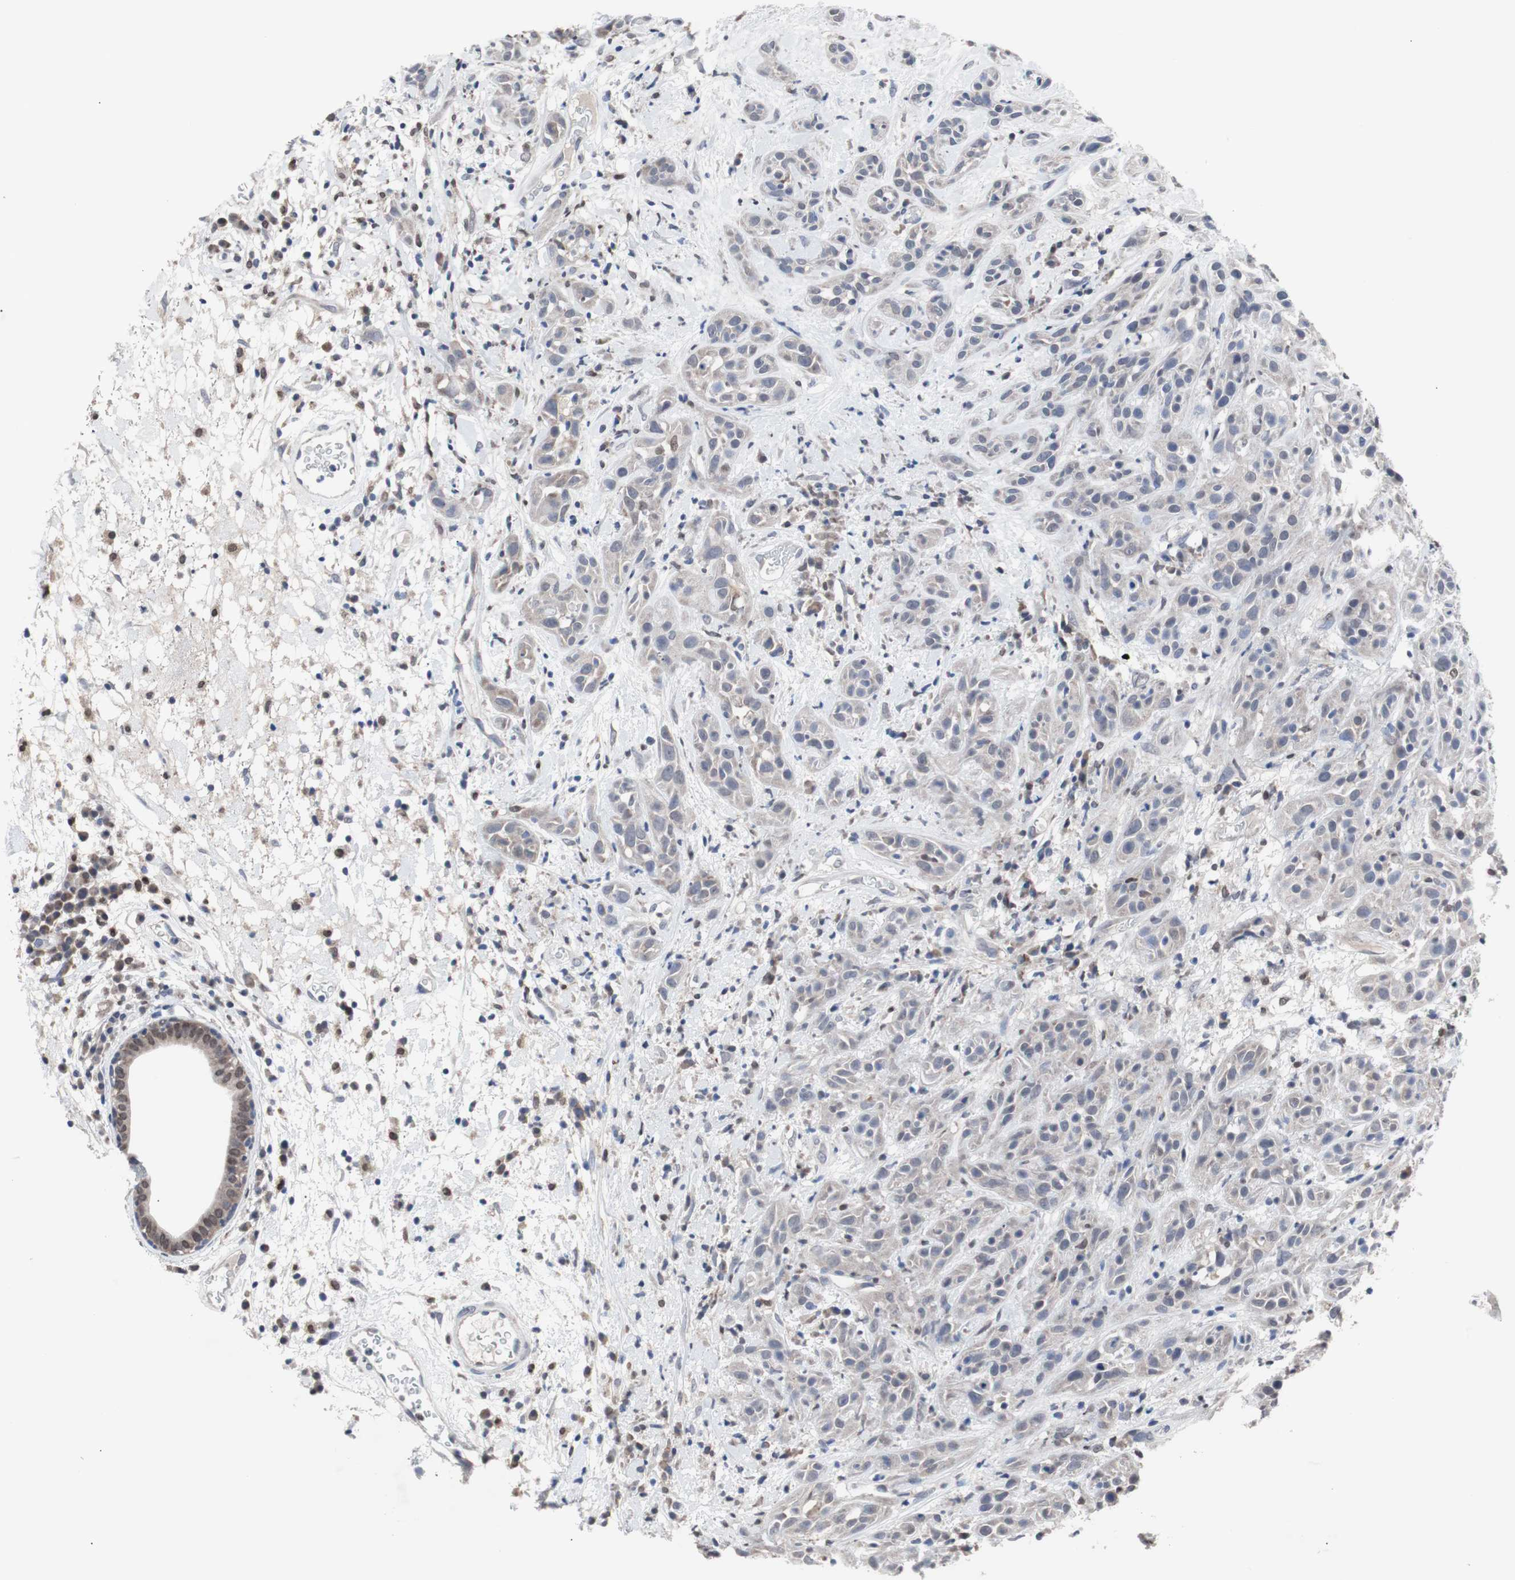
{"staining": {"intensity": "negative", "quantity": "none", "location": "none"}, "tissue": "head and neck cancer", "cell_type": "Tumor cells", "image_type": "cancer", "snomed": [{"axis": "morphology", "description": "Squamous cell carcinoma, NOS"}, {"axis": "topography", "description": "Head-Neck"}], "caption": "The photomicrograph reveals no staining of tumor cells in head and neck cancer (squamous cell carcinoma). The staining was performed using DAB (3,3'-diaminobenzidine) to visualize the protein expression in brown, while the nuclei were stained in blue with hematoxylin (Magnification: 20x).", "gene": "RBM47", "patient": {"sex": "male", "age": 62}}